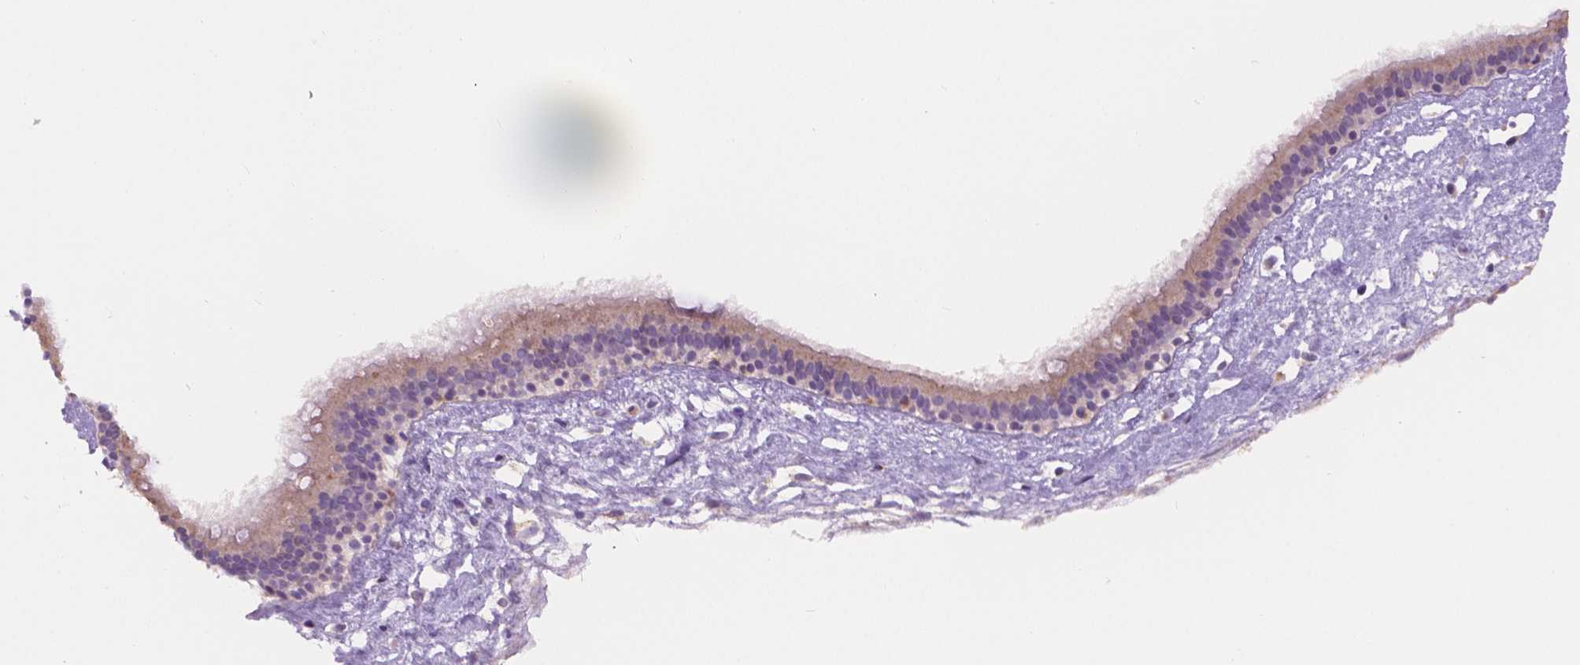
{"staining": {"intensity": "weak", "quantity": "25%-75%", "location": "cytoplasmic/membranous"}, "tissue": "nasopharynx", "cell_type": "Respiratory epithelial cells", "image_type": "normal", "snomed": [{"axis": "morphology", "description": "Normal tissue, NOS"}, {"axis": "topography", "description": "Nasopharynx"}], "caption": "Nasopharynx stained with a brown dye reveals weak cytoplasmic/membranous positive positivity in about 25%-75% of respiratory epithelial cells.", "gene": "CDH7", "patient": {"sex": "male", "age": 24}}